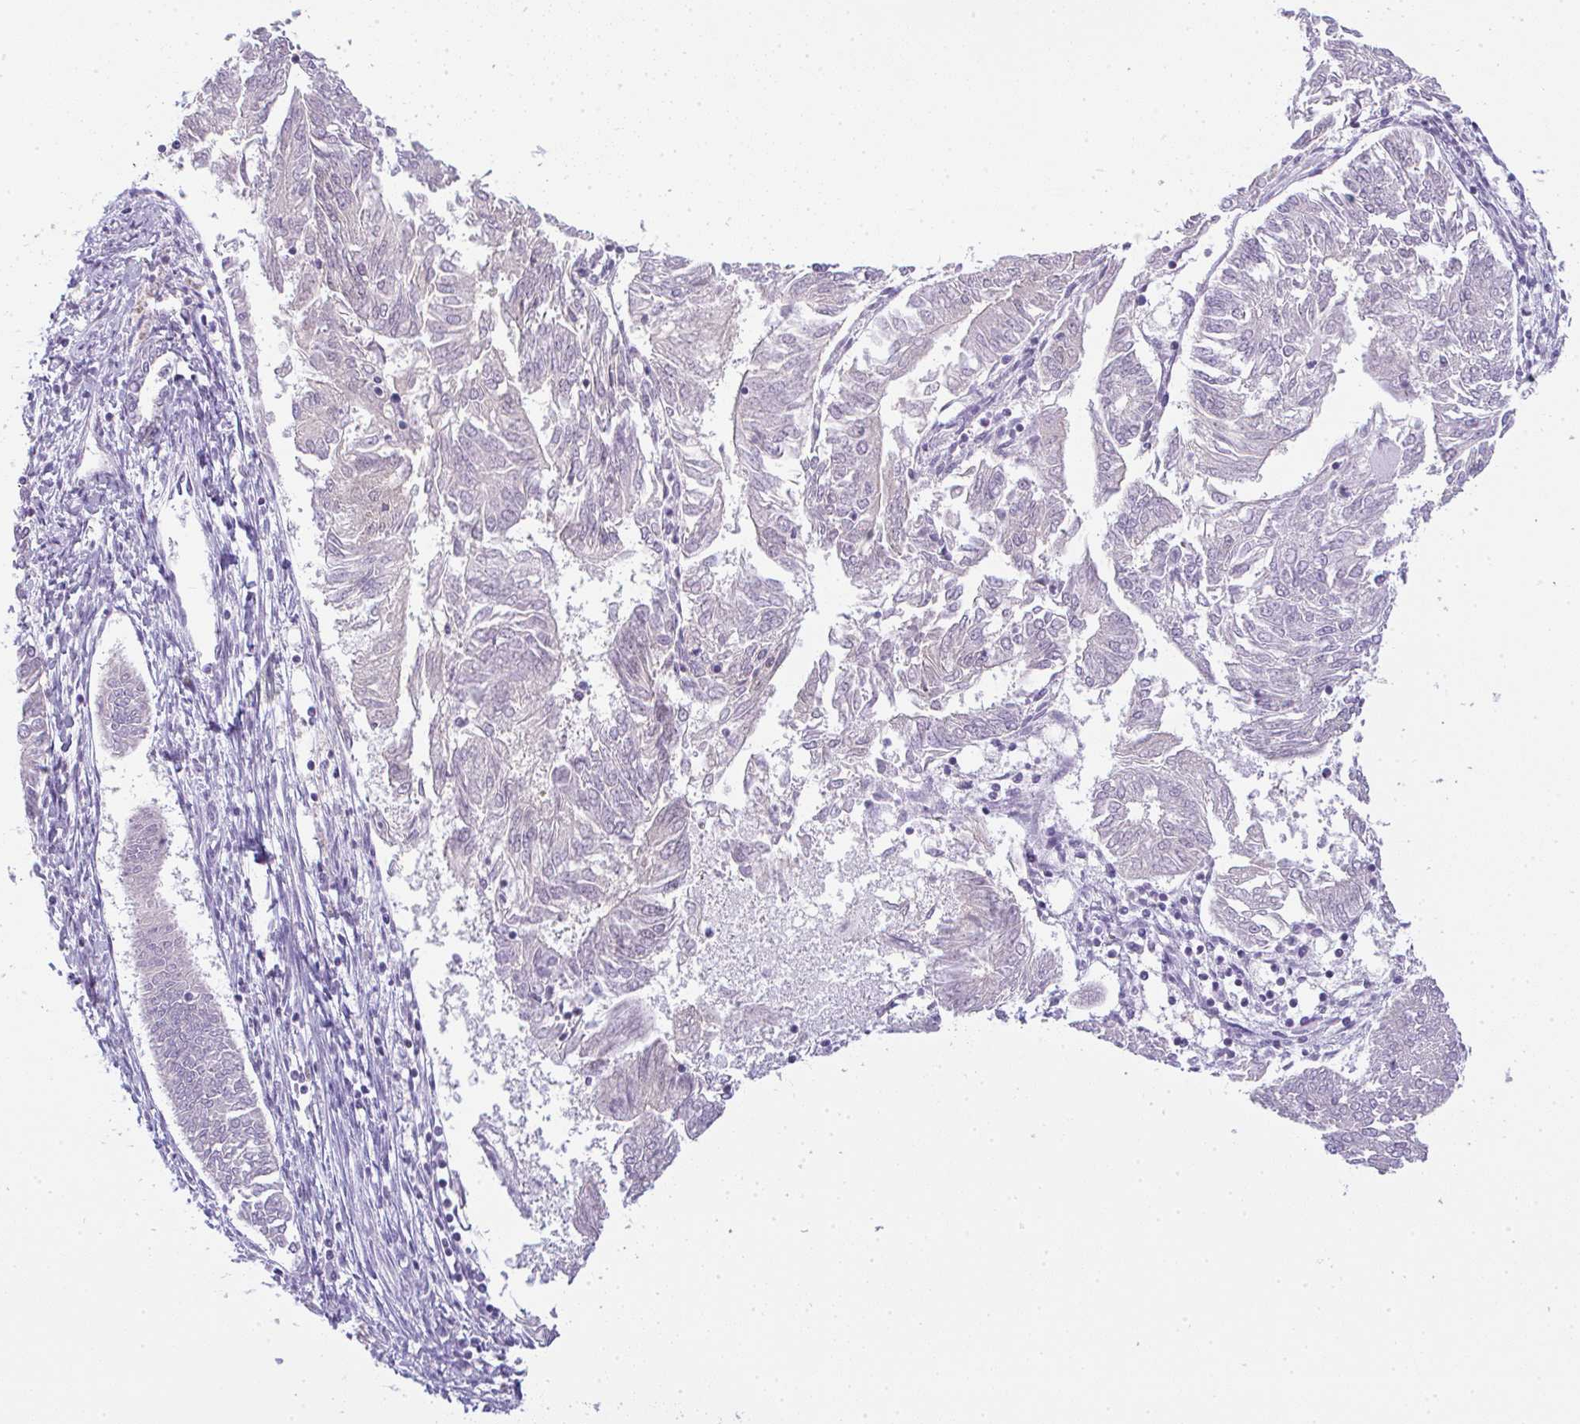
{"staining": {"intensity": "negative", "quantity": "none", "location": "none"}, "tissue": "endometrial cancer", "cell_type": "Tumor cells", "image_type": "cancer", "snomed": [{"axis": "morphology", "description": "Adenocarcinoma, NOS"}, {"axis": "topography", "description": "Endometrium"}], "caption": "A high-resolution micrograph shows immunohistochemistry (IHC) staining of endometrial cancer, which displays no significant staining in tumor cells.", "gene": "CSE1L", "patient": {"sex": "female", "age": 58}}